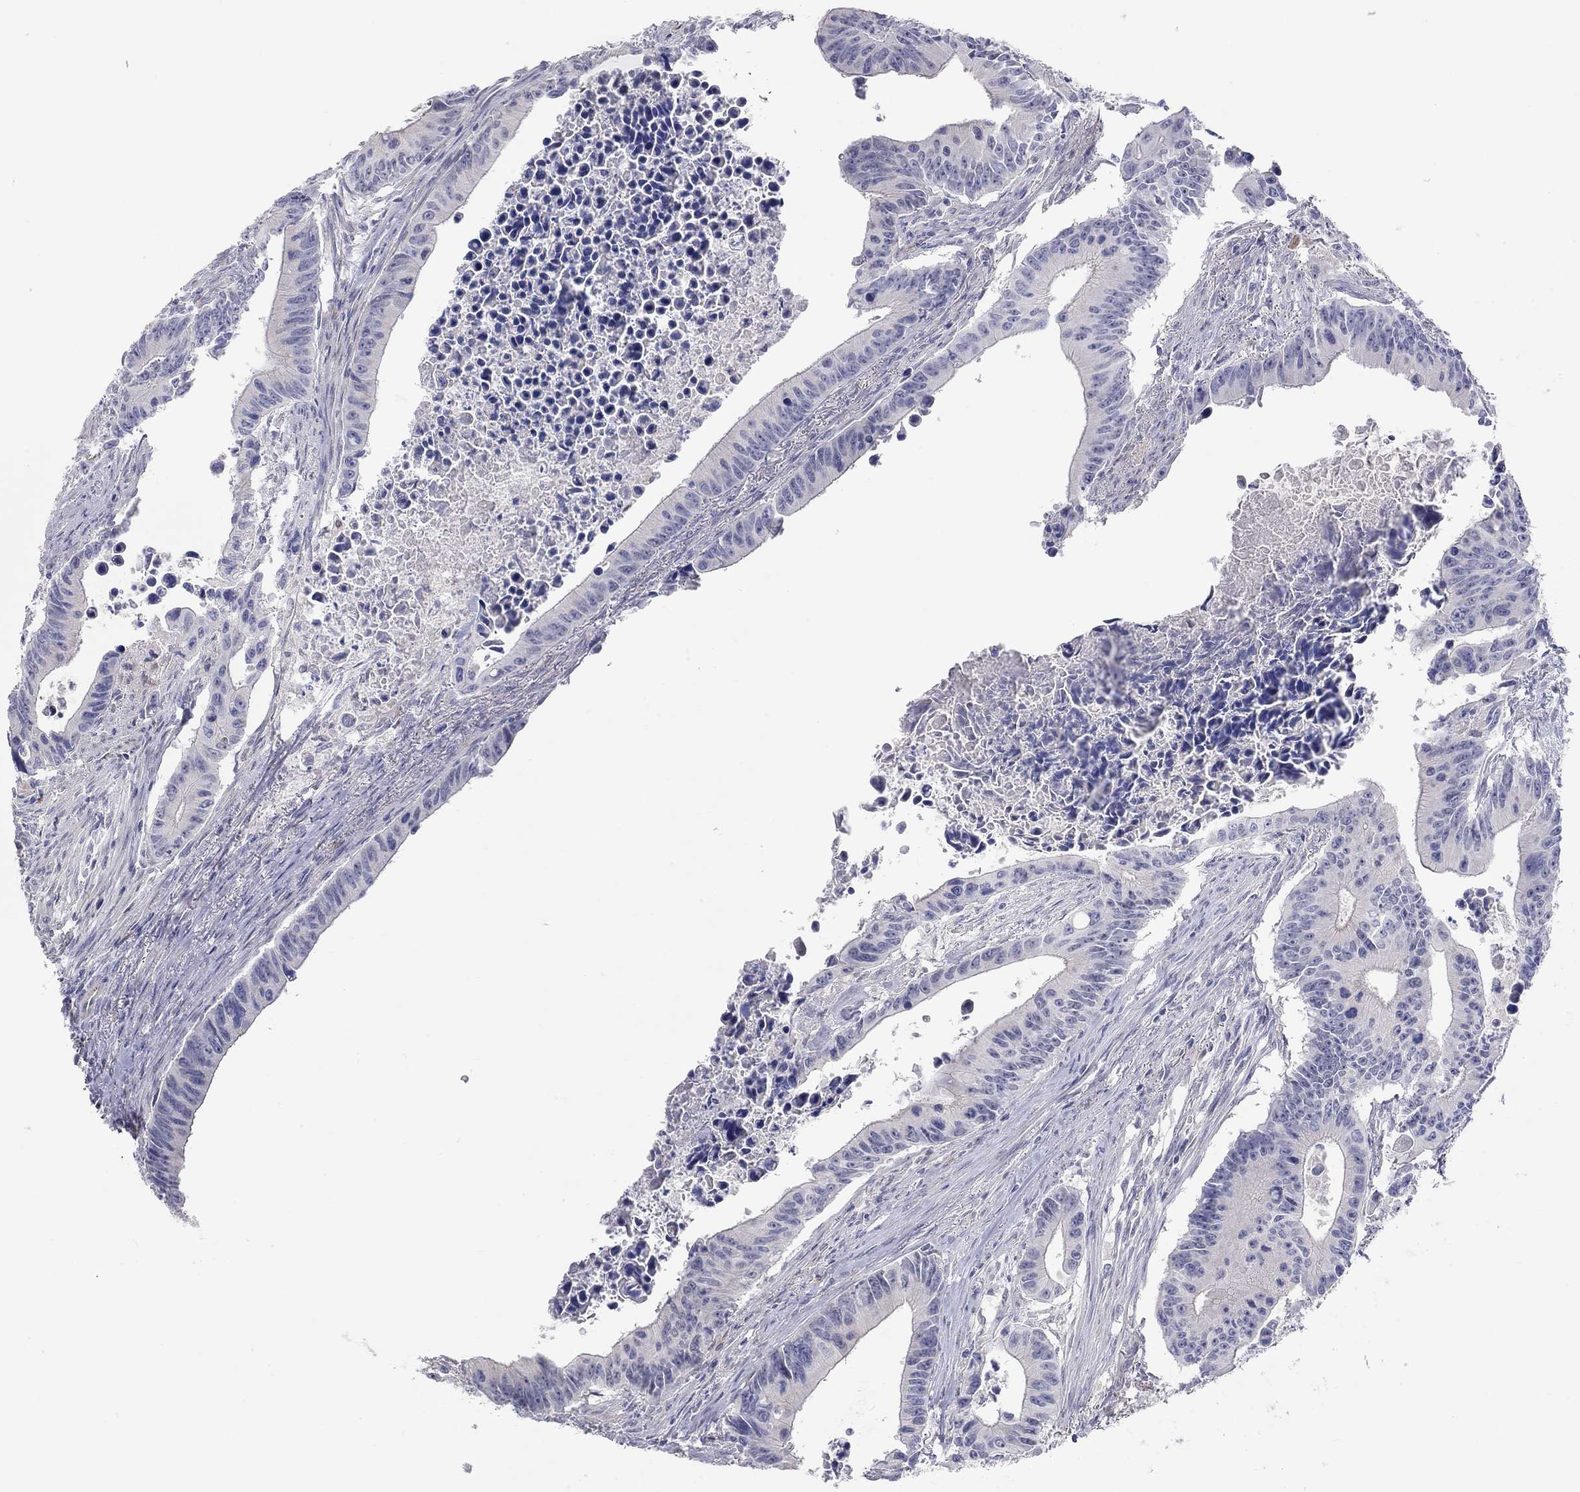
{"staining": {"intensity": "negative", "quantity": "none", "location": "none"}, "tissue": "colorectal cancer", "cell_type": "Tumor cells", "image_type": "cancer", "snomed": [{"axis": "morphology", "description": "Adenocarcinoma, NOS"}, {"axis": "topography", "description": "Colon"}], "caption": "A photomicrograph of human adenocarcinoma (colorectal) is negative for staining in tumor cells.", "gene": "PAPSS2", "patient": {"sex": "female", "age": 87}}